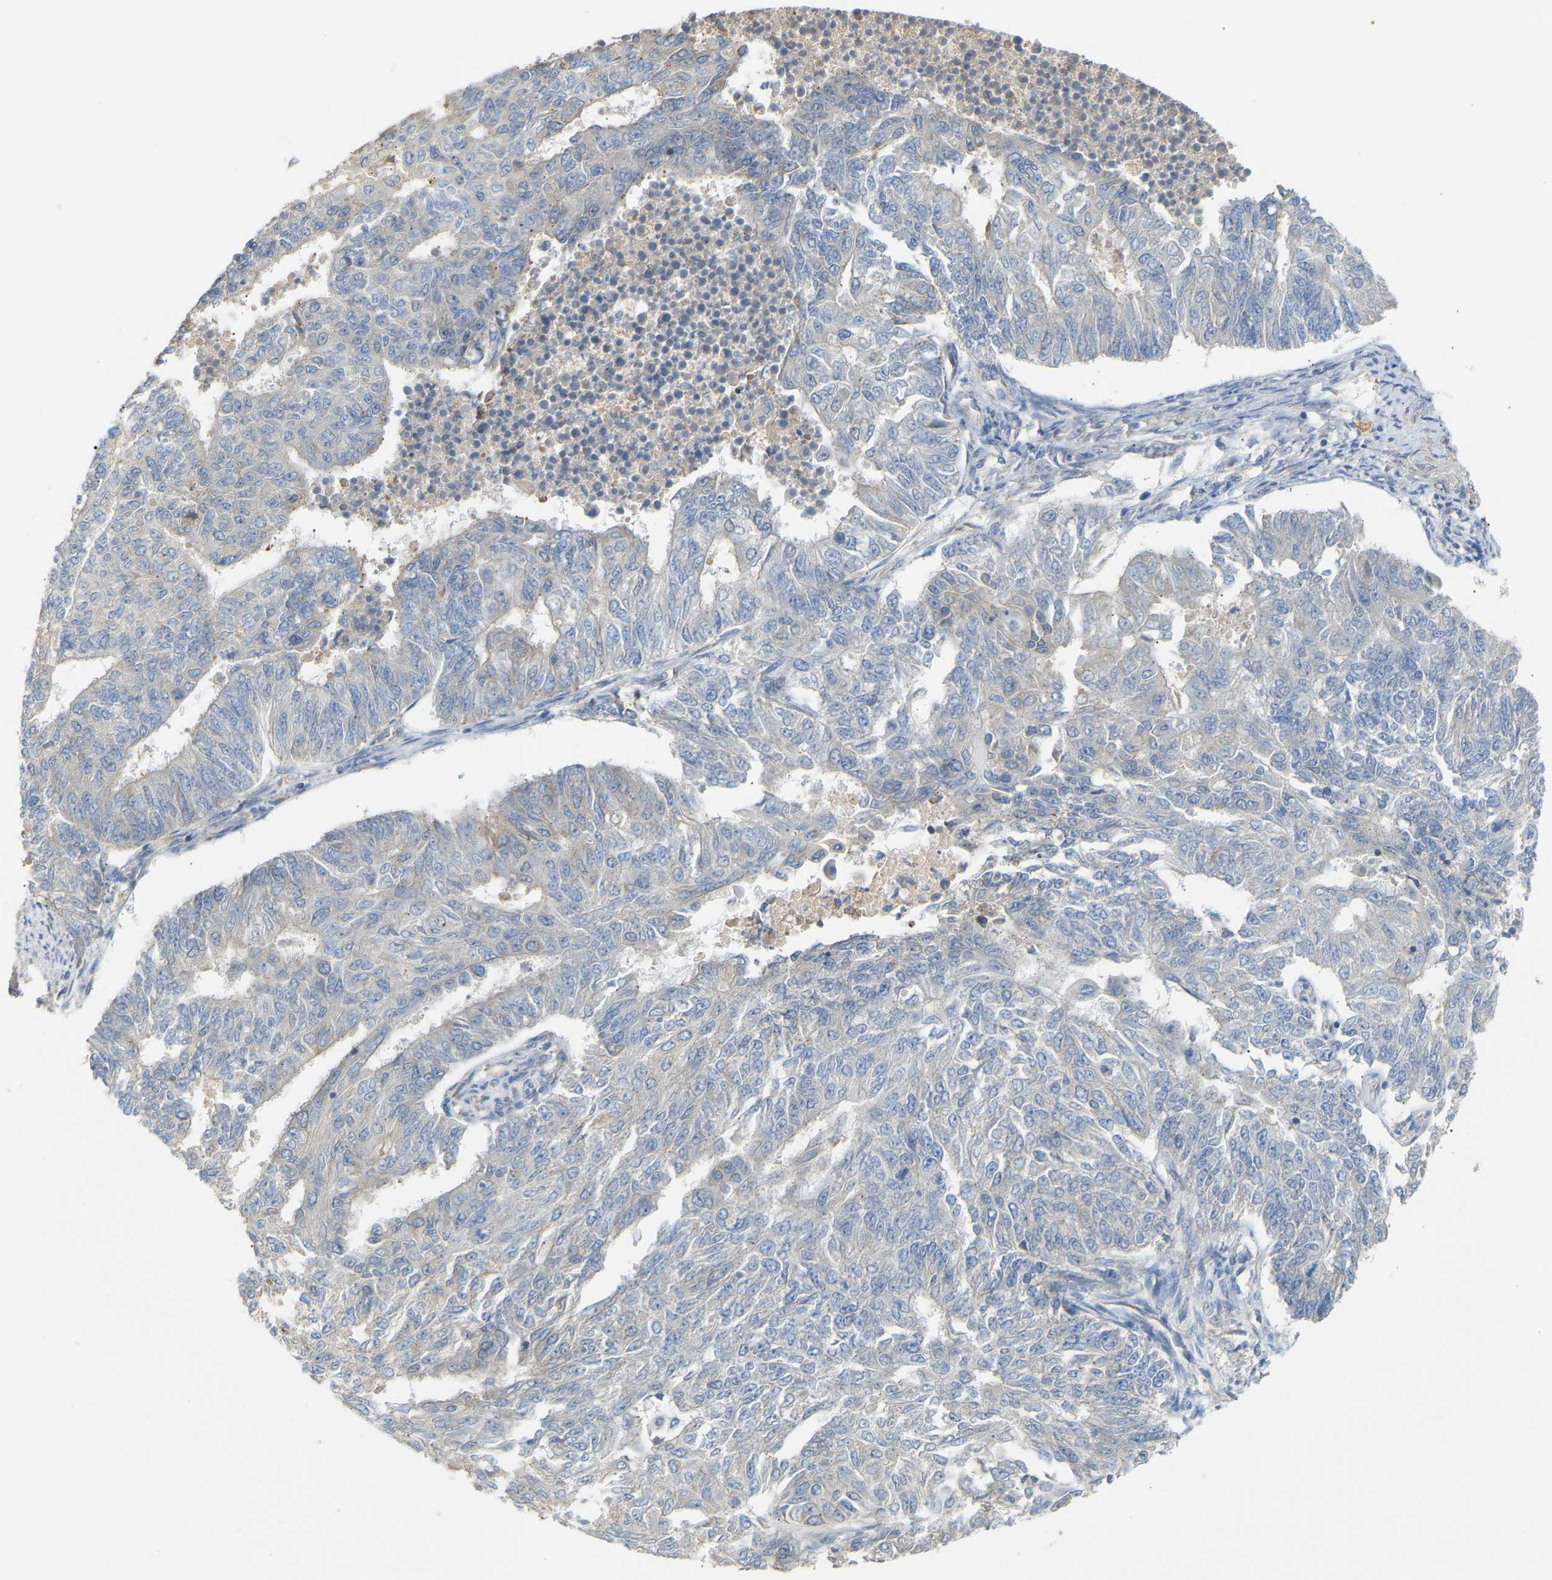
{"staining": {"intensity": "negative", "quantity": "none", "location": "none"}, "tissue": "endometrial cancer", "cell_type": "Tumor cells", "image_type": "cancer", "snomed": [{"axis": "morphology", "description": "Adenocarcinoma, NOS"}, {"axis": "topography", "description": "Endometrium"}], "caption": "This image is of endometrial cancer (adenocarcinoma) stained with immunohistochemistry (IHC) to label a protein in brown with the nuclei are counter-stained blue. There is no expression in tumor cells.", "gene": "PTPN4", "patient": {"sex": "female", "age": 32}}